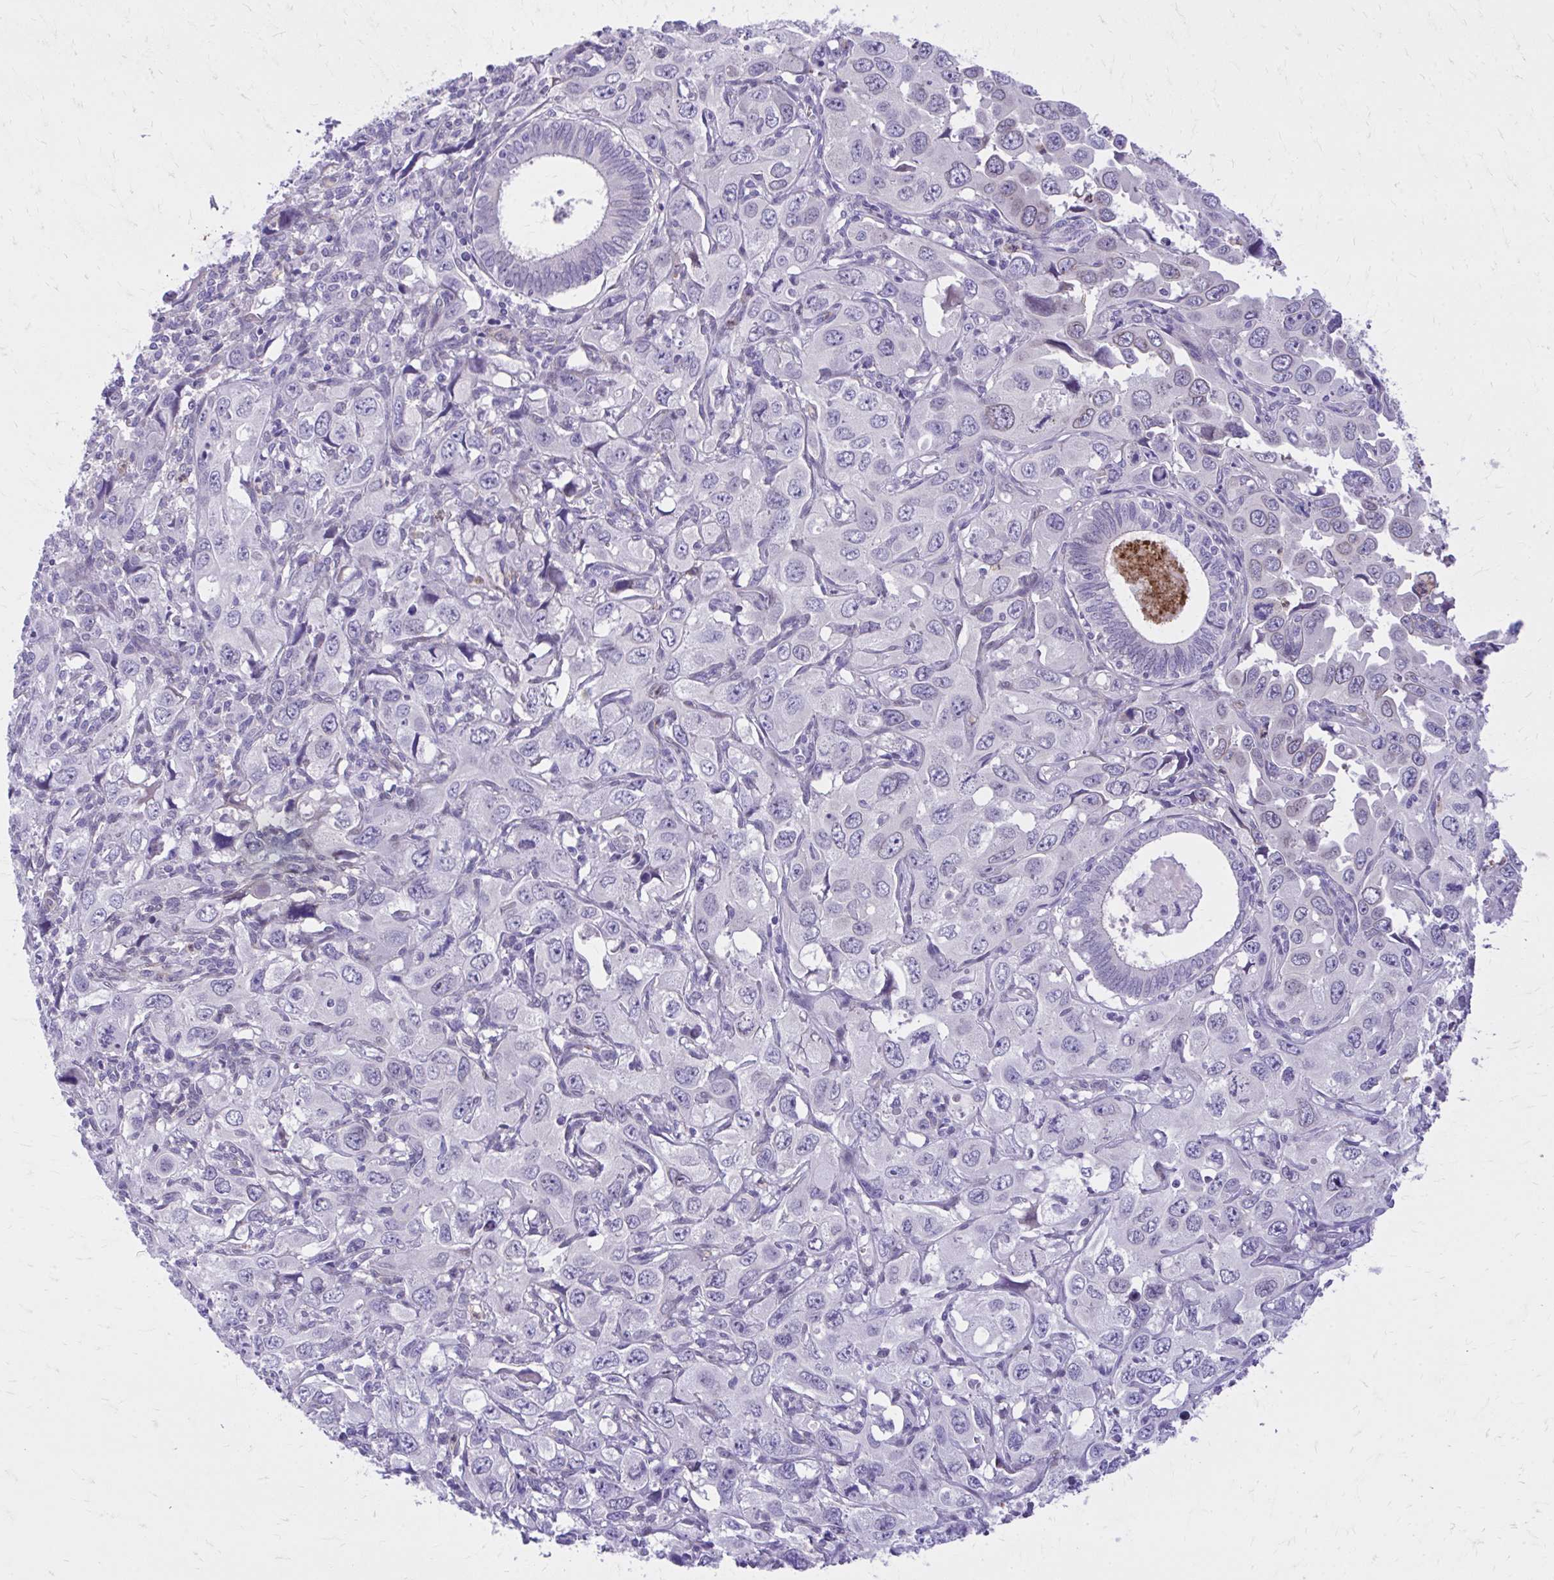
{"staining": {"intensity": "negative", "quantity": "none", "location": "none"}, "tissue": "endometrial cancer", "cell_type": "Tumor cells", "image_type": "cancer", "snomed": [{"axis": "morphology", "description": "Adenocarcinoma, NOS"}, {"axis": "topography", "description": "Uterus"}], "caption": "Human endometrial cancer stained for a protein using immunohistochemistry shows no expression in tumor cells.", "gene": "ADAMTSL1", "patient": {"sex": "female", "age": 62}}